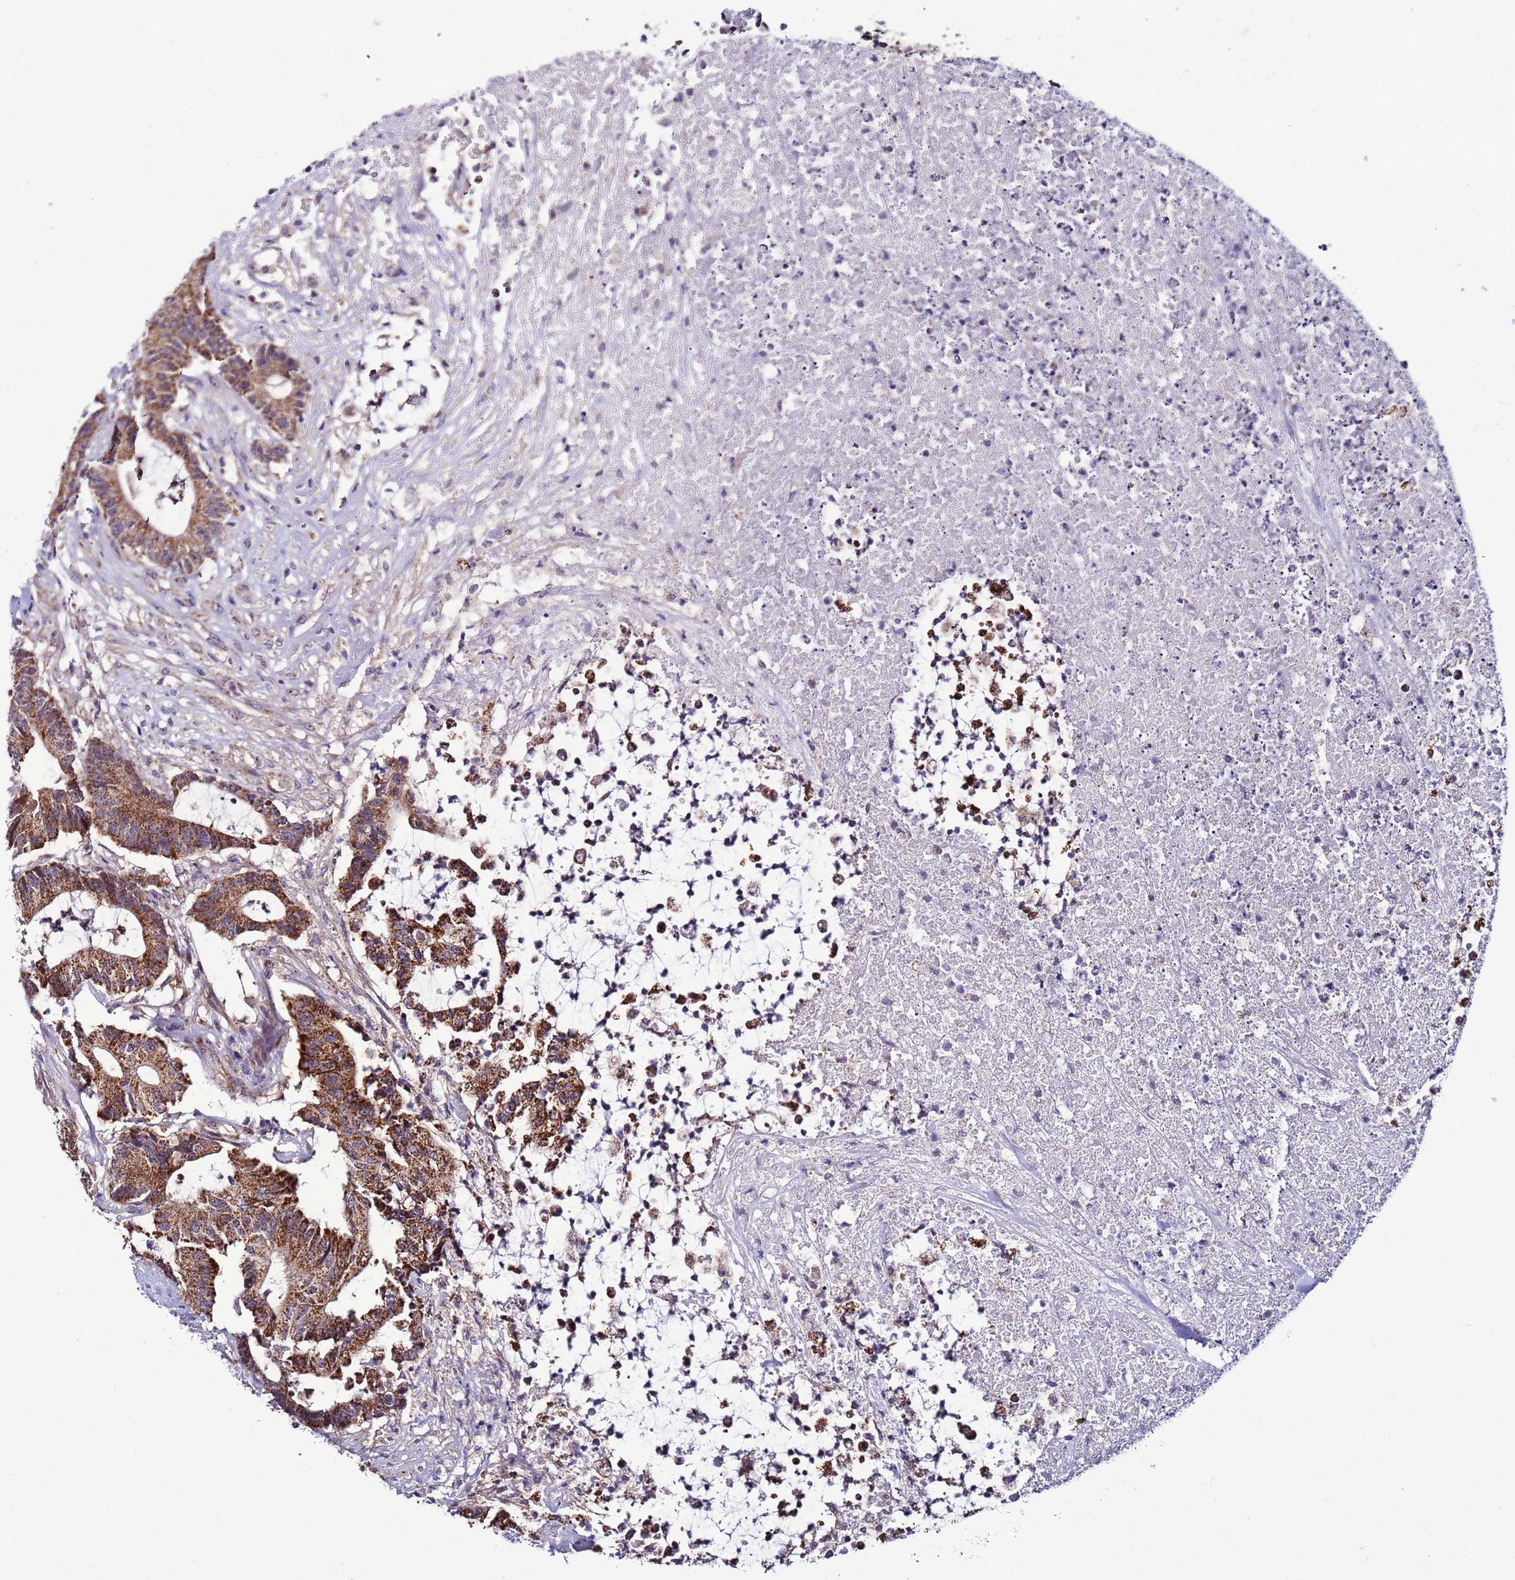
{"staining": {"intensity": "moderate", "quantity": ">75%", "location": "cytoplasmic/membranous"}, "tissue": "colorectal cancer", "cell_type": "Tumor cells", "image_type": "cancer", "snomed": [{"axis": "morphology", "description": "Adenocarcinoma, NOS"}, {"axis": "topography", "description": "Colon"}], "caption": "Moderate cytoplasmic/membranous expression for a protein is present in approximately >75% of tumor cells of colorectal cancer (adenocarcinoma) using immunohistochemistry (IHC).", "gene": "UEVLD", "patient": {"sex": "female", "age": 84}}